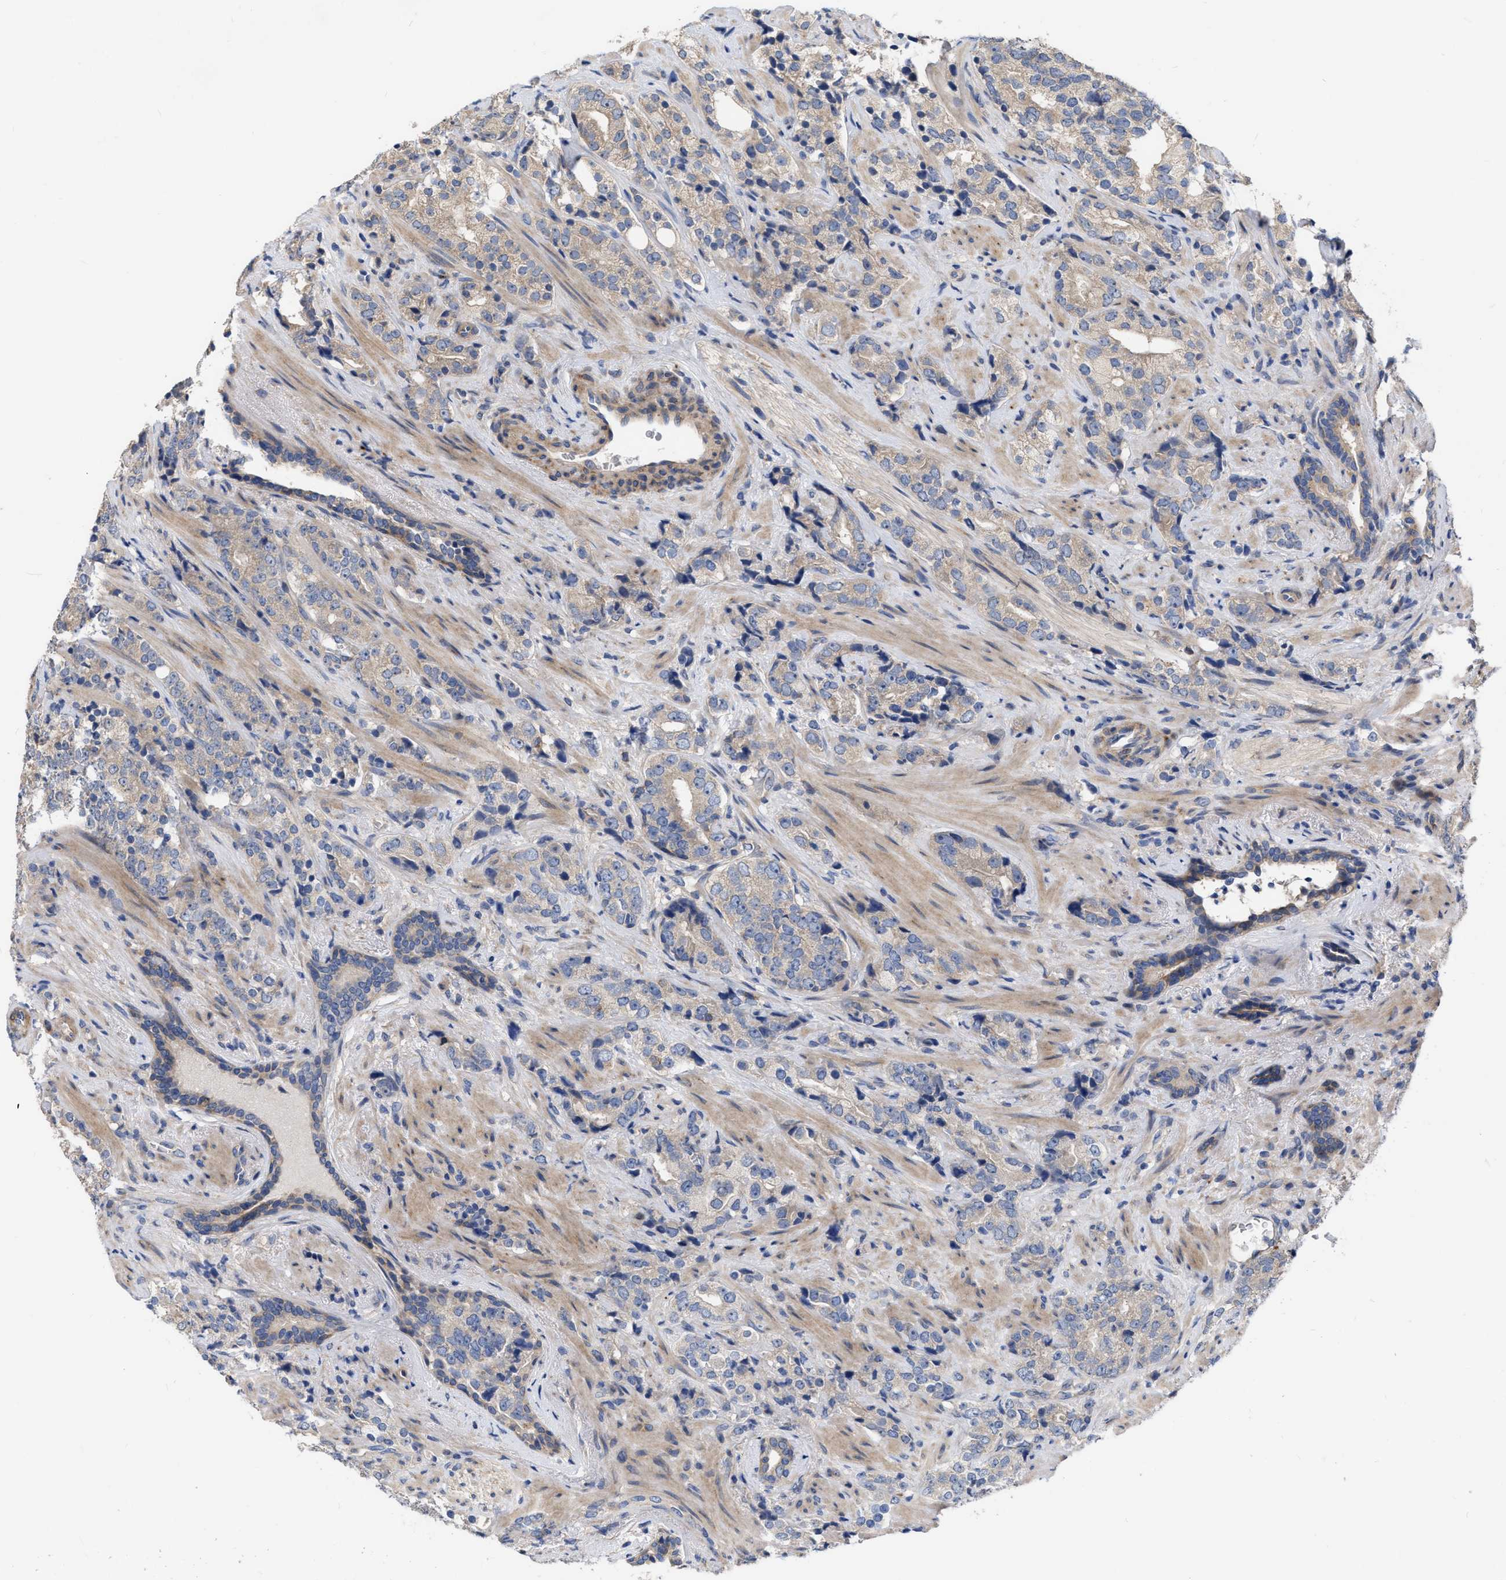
{"staining": {"intensity": "weak", "quantity": "<25%", "location": "cytoplasmic/membranous"}, "tissue": "prostate cancer", "cell_type": "Tumor cells", "image_type": "cancer", "snomed": [{"axis": "morphology", "description": "Adenocarcinoma, High grade"}, {"axis": "topography", "description": "Prostate"}], "caption": "Immunohistochemical staining of prostate cancer (high-grade adenocarcinoma) demonstrates no significant positivity in tumor cells.", "gene": "MLST8", "patient": {"sex": "male", "age": 71}}